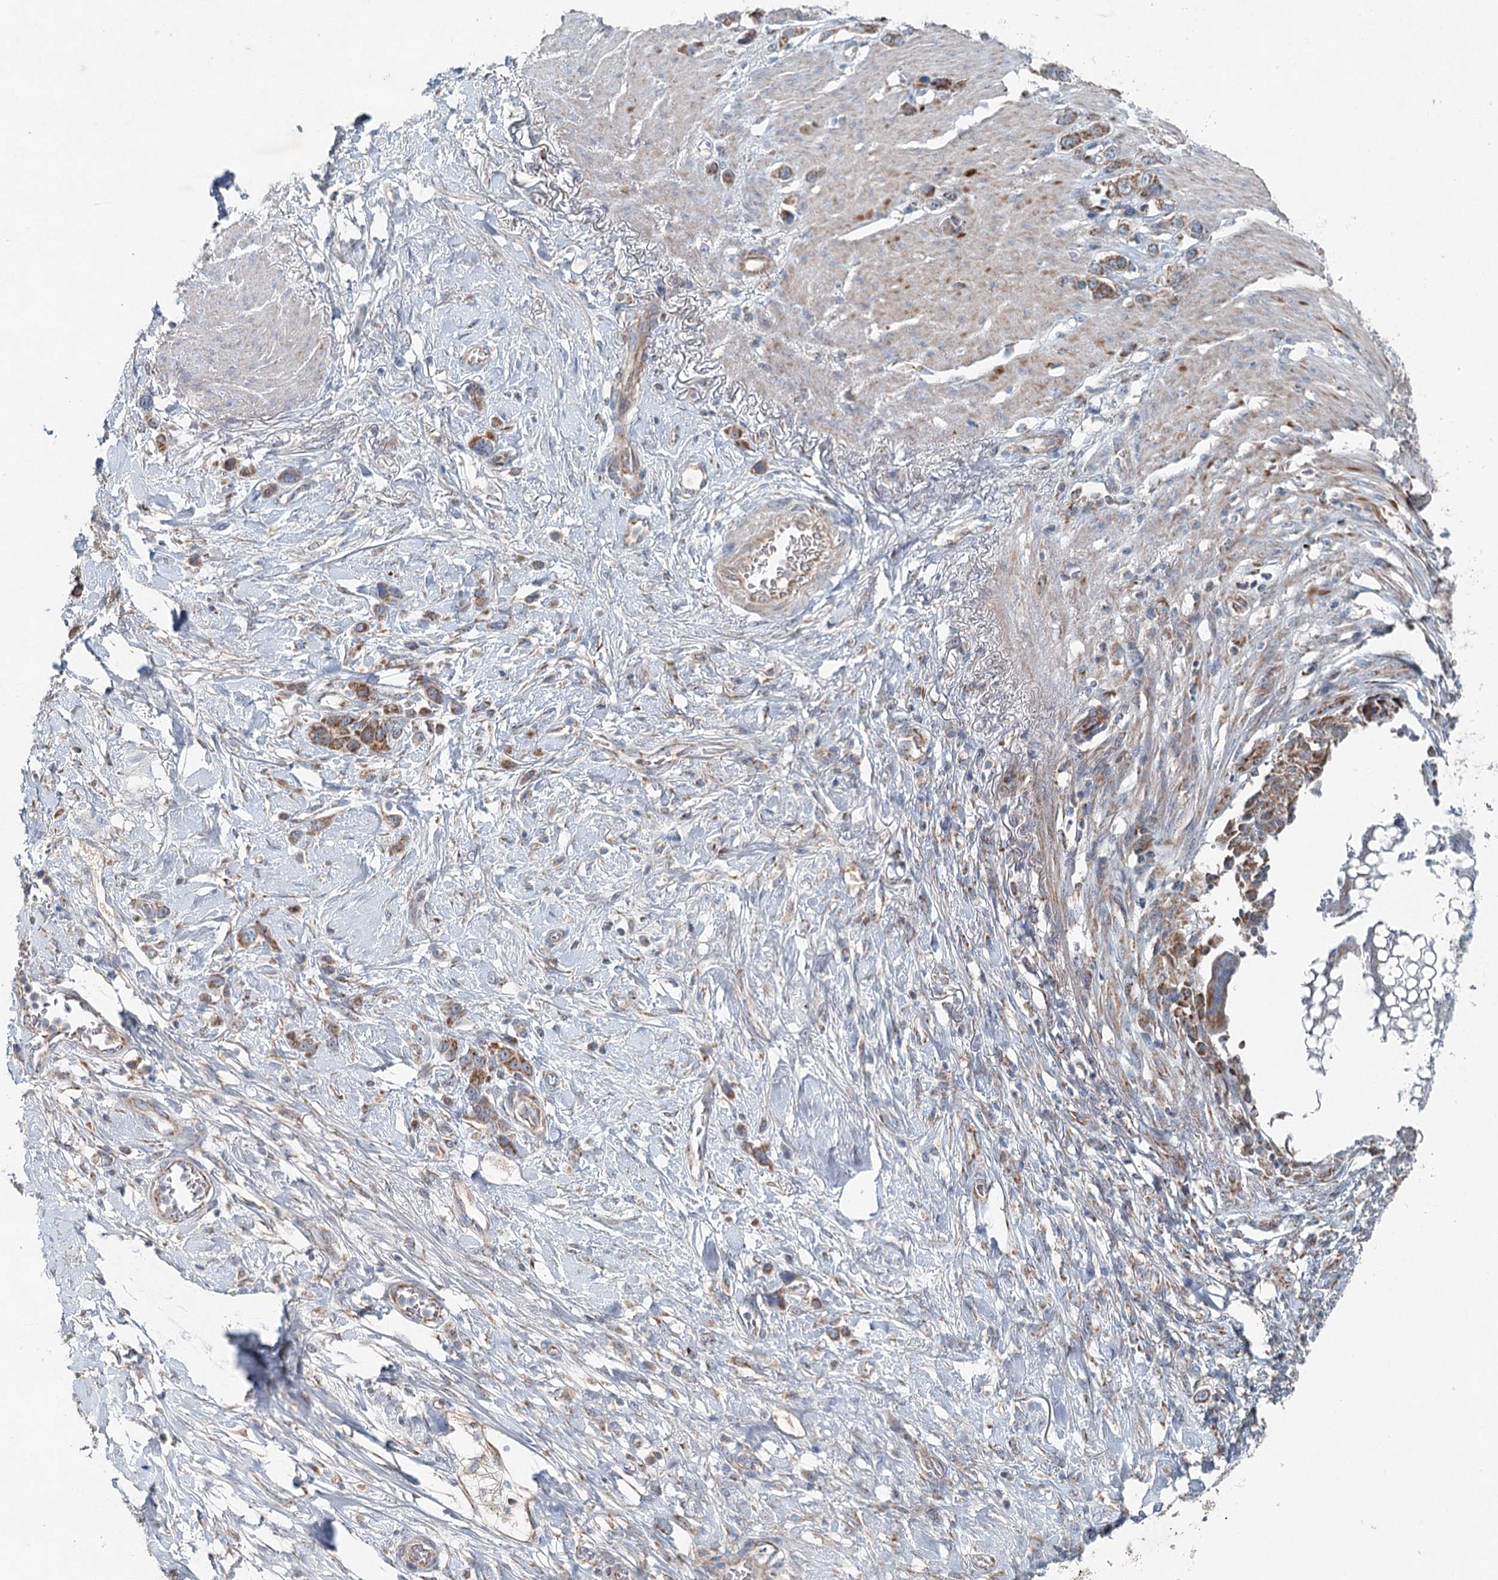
{"staining": {"intensity": "moderate", "quantity": ">75%", "location": "cytoplasmic/membranous"}, "tissue": "stomach cancer", "cell_type": "Tumor cells", "image_type": "cancer", "snomed": [{"axis": "morphology", "description": "Adenocarcinoma, NOS"}, {"axis": "morphology", "description": "Adenocarcinoma, High grade"}, {"axis": "topography", "description": "Stomach, upper"}, {"axis": "topography", "description": "Stomach, lower"}], "caption": "The immunohistochemical stain highlights moderate cytoplasmic/membranous staining in tumor cells of adenocarcinoma (stomach) tissue.", "gene": "CHCHD5", "patient": {"sex": "female", "age": 65}}